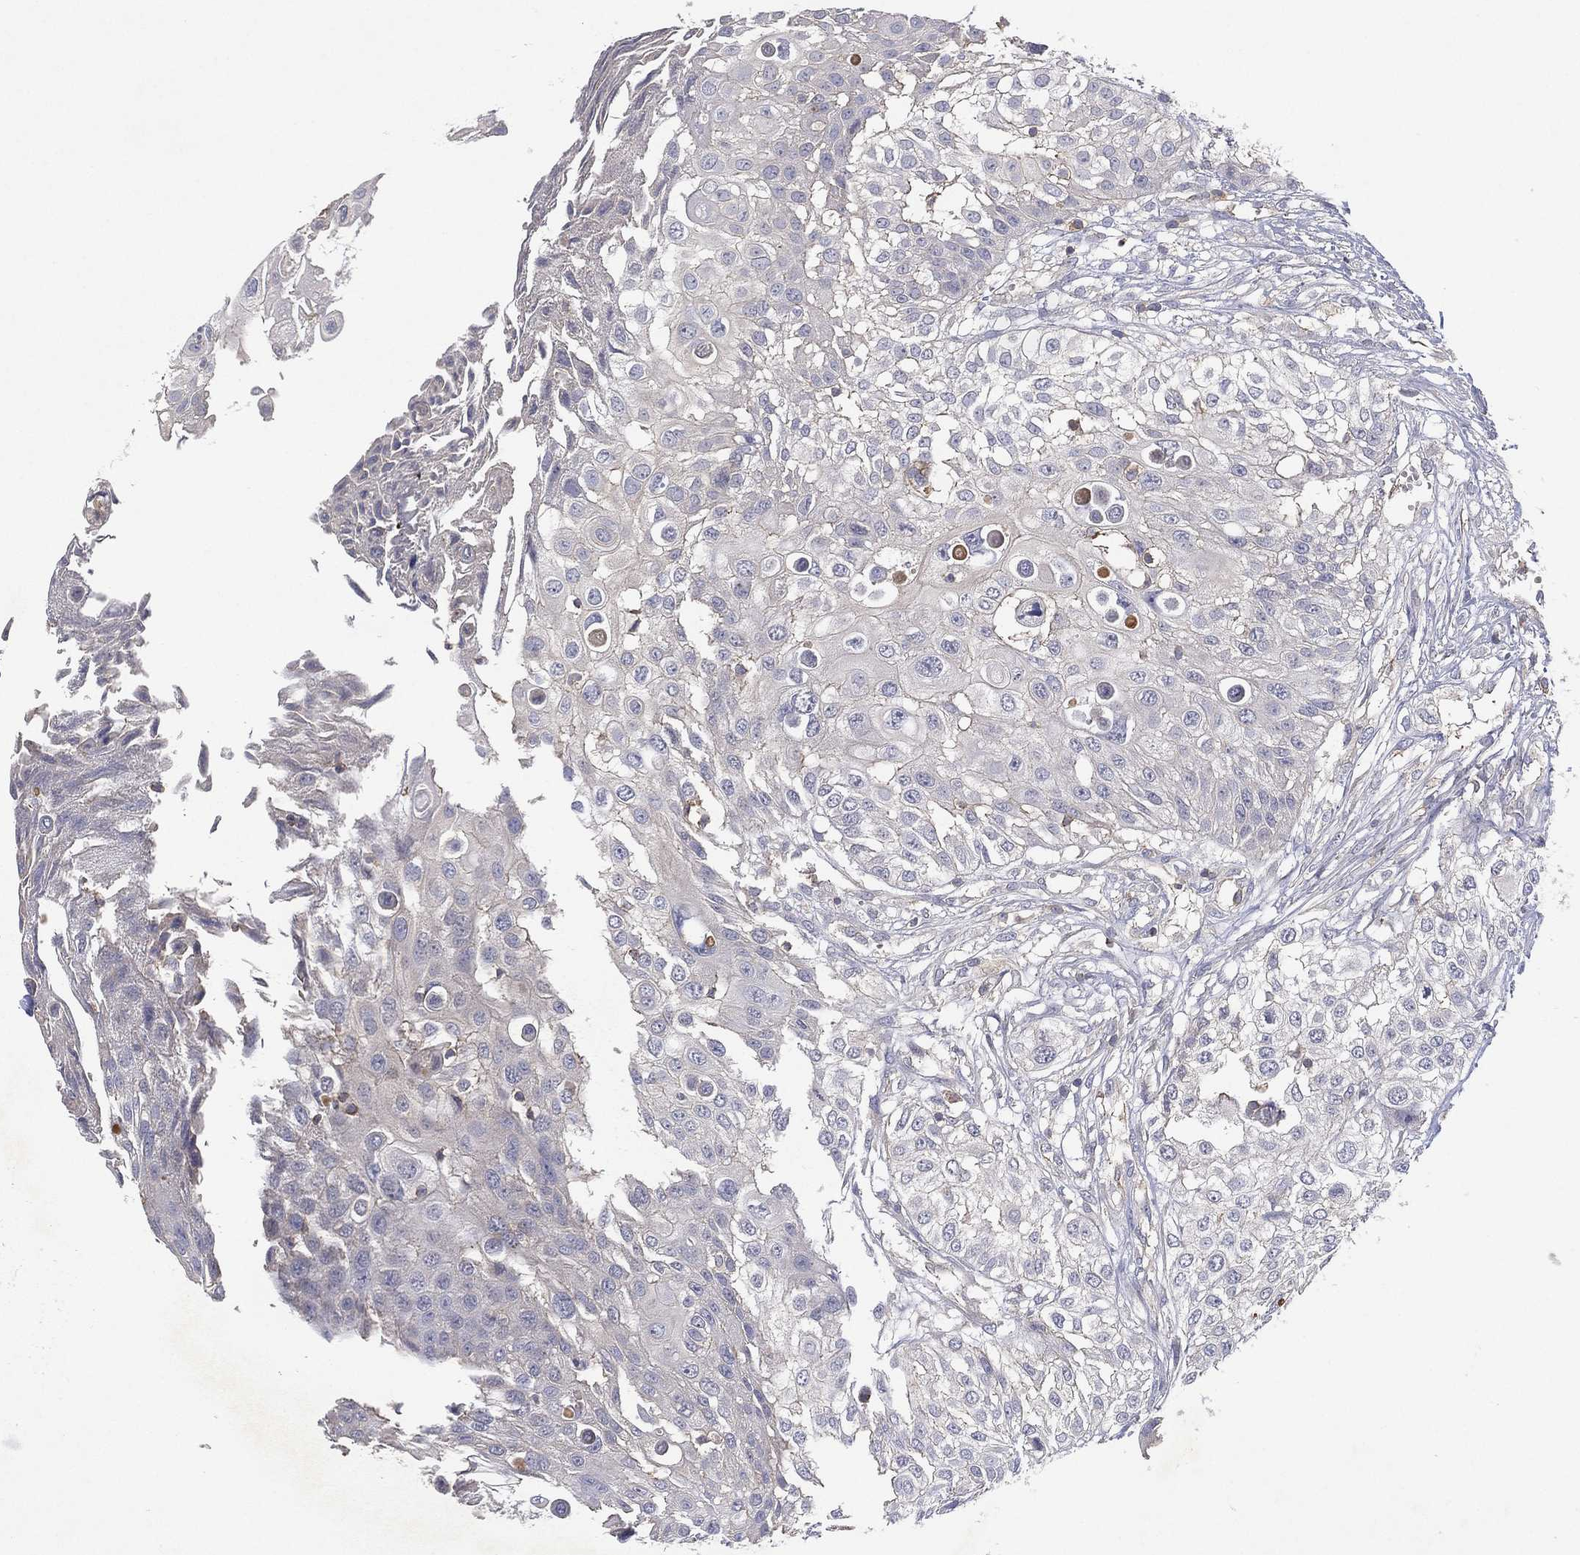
{"staining": {"intensity": "negative", "quantity": "none", "location": "none"}, "tissue": "urothelial cancer", "cell_type": "Tumor cells", "image_type": "cancer", "snomed": [{"axis": "morphology", "description": "Urothelial carcinoma, High grade"}, {"axis": "topography", "description": "Urinary bladder"}], "caption": "Tumor cells show no significant expression in urothelial cancer. (Brightfield microscopy of DAB (3,3'-diaminobenzidine) IHC at high magnification).", "gene": "DOCK8", "patient": {"sex": "female", "age": 79}}